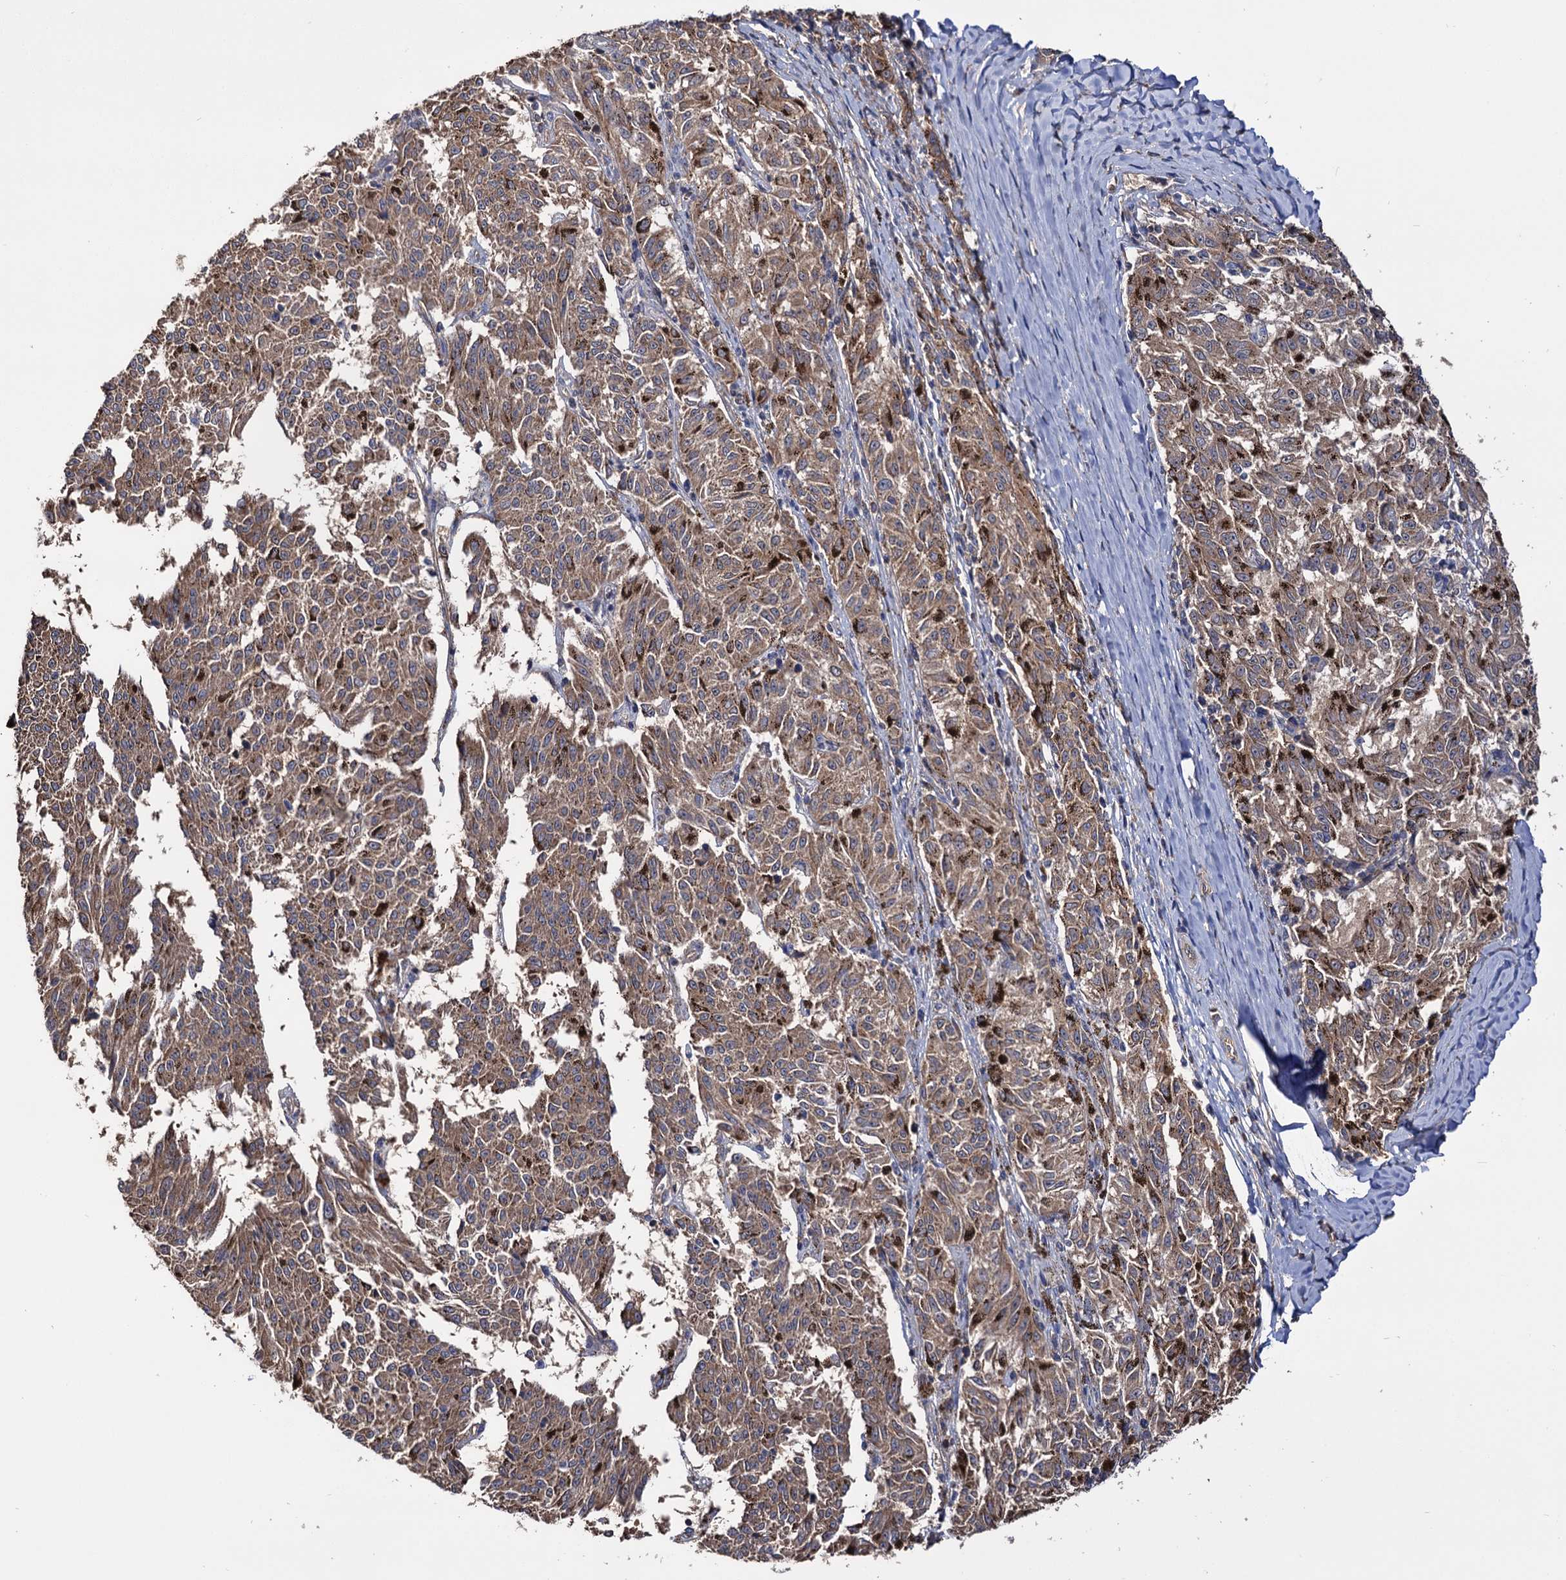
{"staining": {"intensity": "moderate", "quantity": ">75%", "location": "cytoplasmic/membranous"}, "tissue": "melanoma", "cell_type": "Tumor cells", "image_type": "cancer", "snomed": [{"axis": "morphology", "description": "Malignant melanoma, NOS"}, {"axis": "topography", "description": "Skin"}], "caption": "The immunohistochemical stain shows moderate cytoplasmic/membranous staining in tumor cells of malignant melanoma tissue.", "gene": "IDI1", "patient": {"sex": "female", "age": 72}}